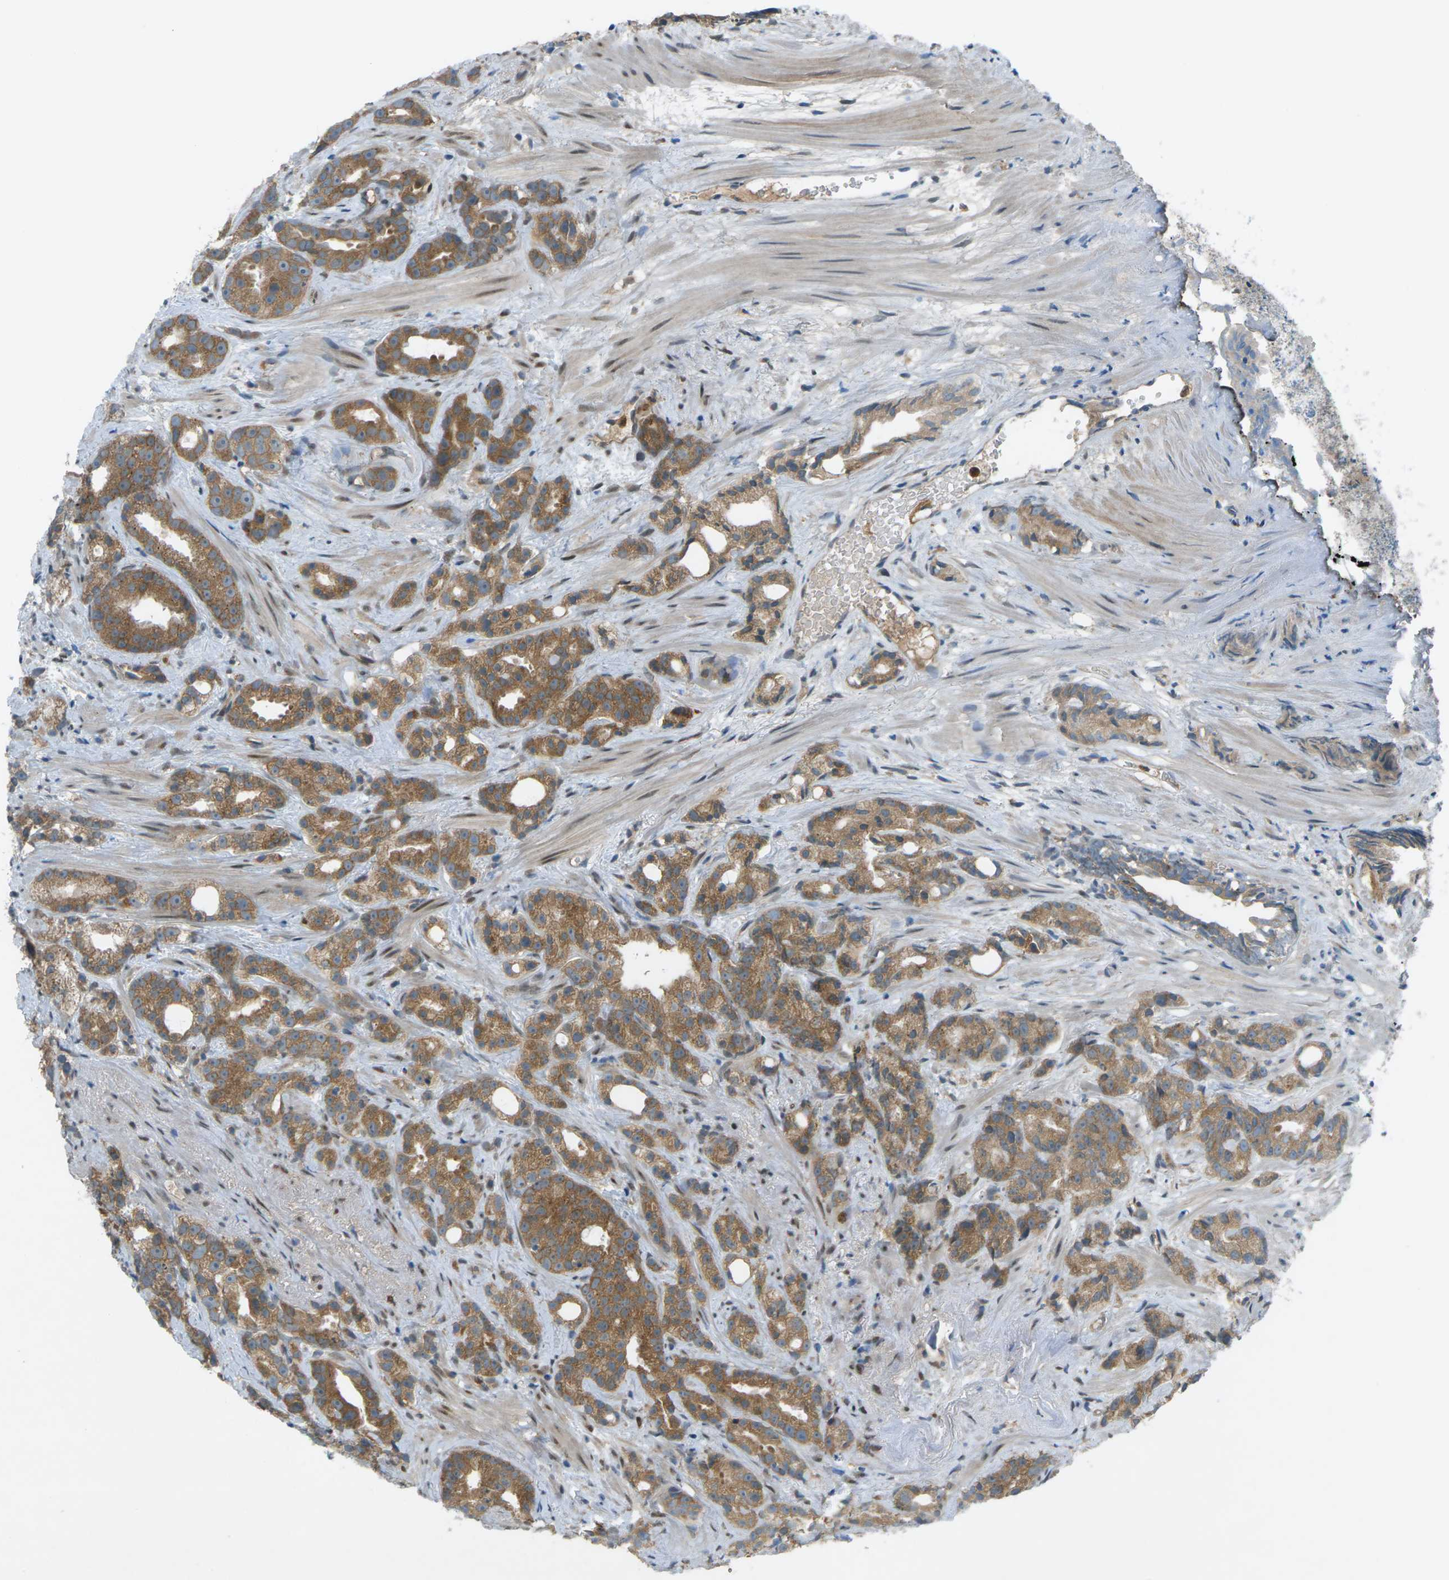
{"staining": {"intensity": "moderate", "quantity": ">75%", "location": "cytoplasmic/membranous"}, "tissue": "prostate cancer", "cell_type": "Tumor cells", "image_type": "cancer", "snomed": [{"axis": "morphology", "description": "Adenocarcinoma, Low grade"}, {"axis": "topography", "description": "Prostate"}], "caption": "A brown stain labels moderate cytoplasmic/membranous positivity of a protein in human prostate cancer tumor cells.", "gene": "DYRK1A", "patient": {"sex": "male", "age": 89}}